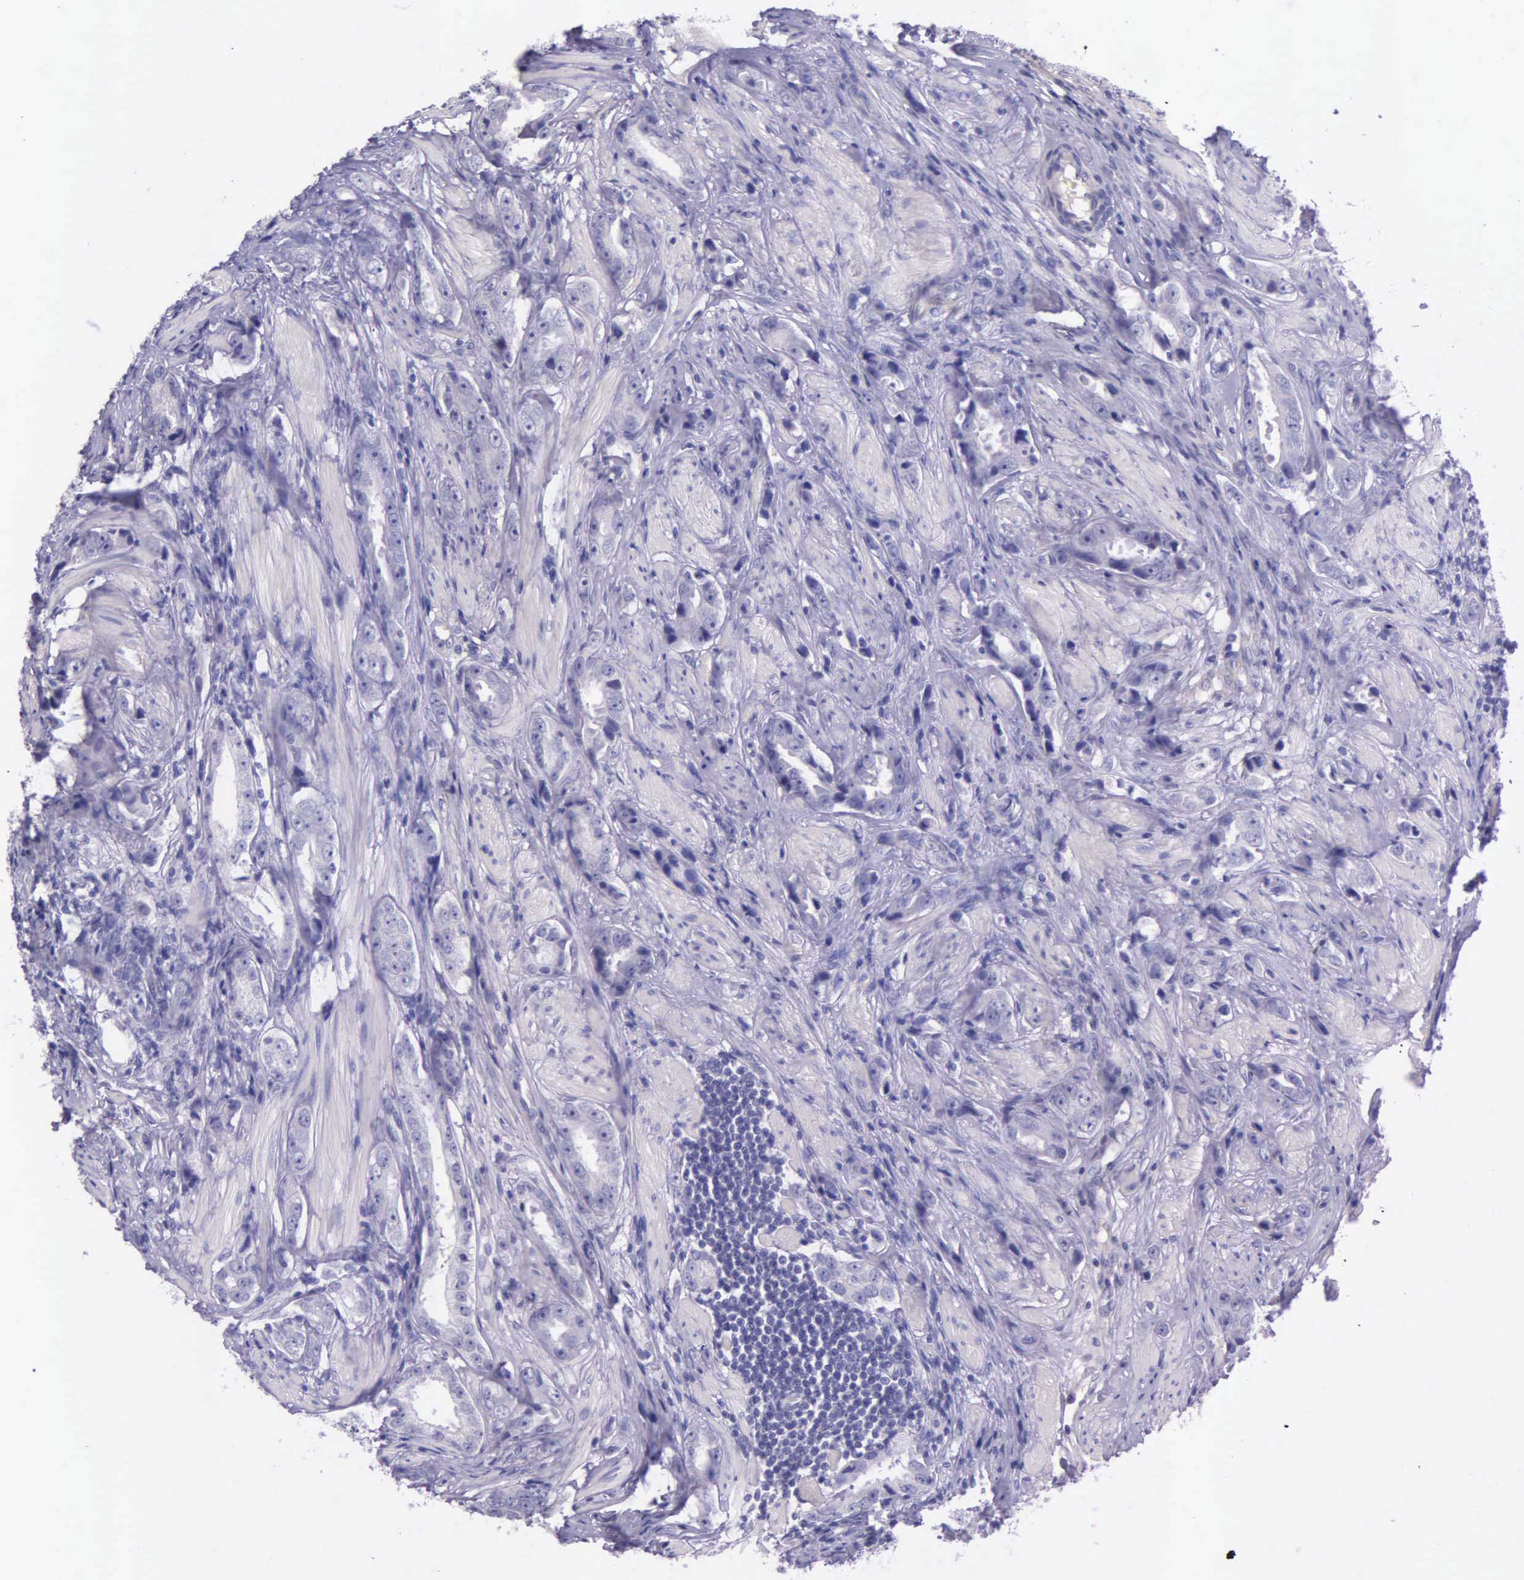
{"staining": {"intensity": "negative", "quantity": "none", "location": "none"}, "tissue": "prostate cancer", "cell_type": "Tumor cells", "image_type": "cancer", "snomed": [{"axis": "morphology", "description": "Adenocarcinoma, Medium grade"}, {"axis": "topography", "description": "Prostate"}], "caption": "Tumor cells show no significant positivity in prostate adenocarcinoma (medium-grade). (DAB (3,3'-diaminobenzidine) immunohistochemistry (IHC) with hematoxylin counter stain).", "gene": "THSD7A", "patient": {"sex": "male", "age": 53}}